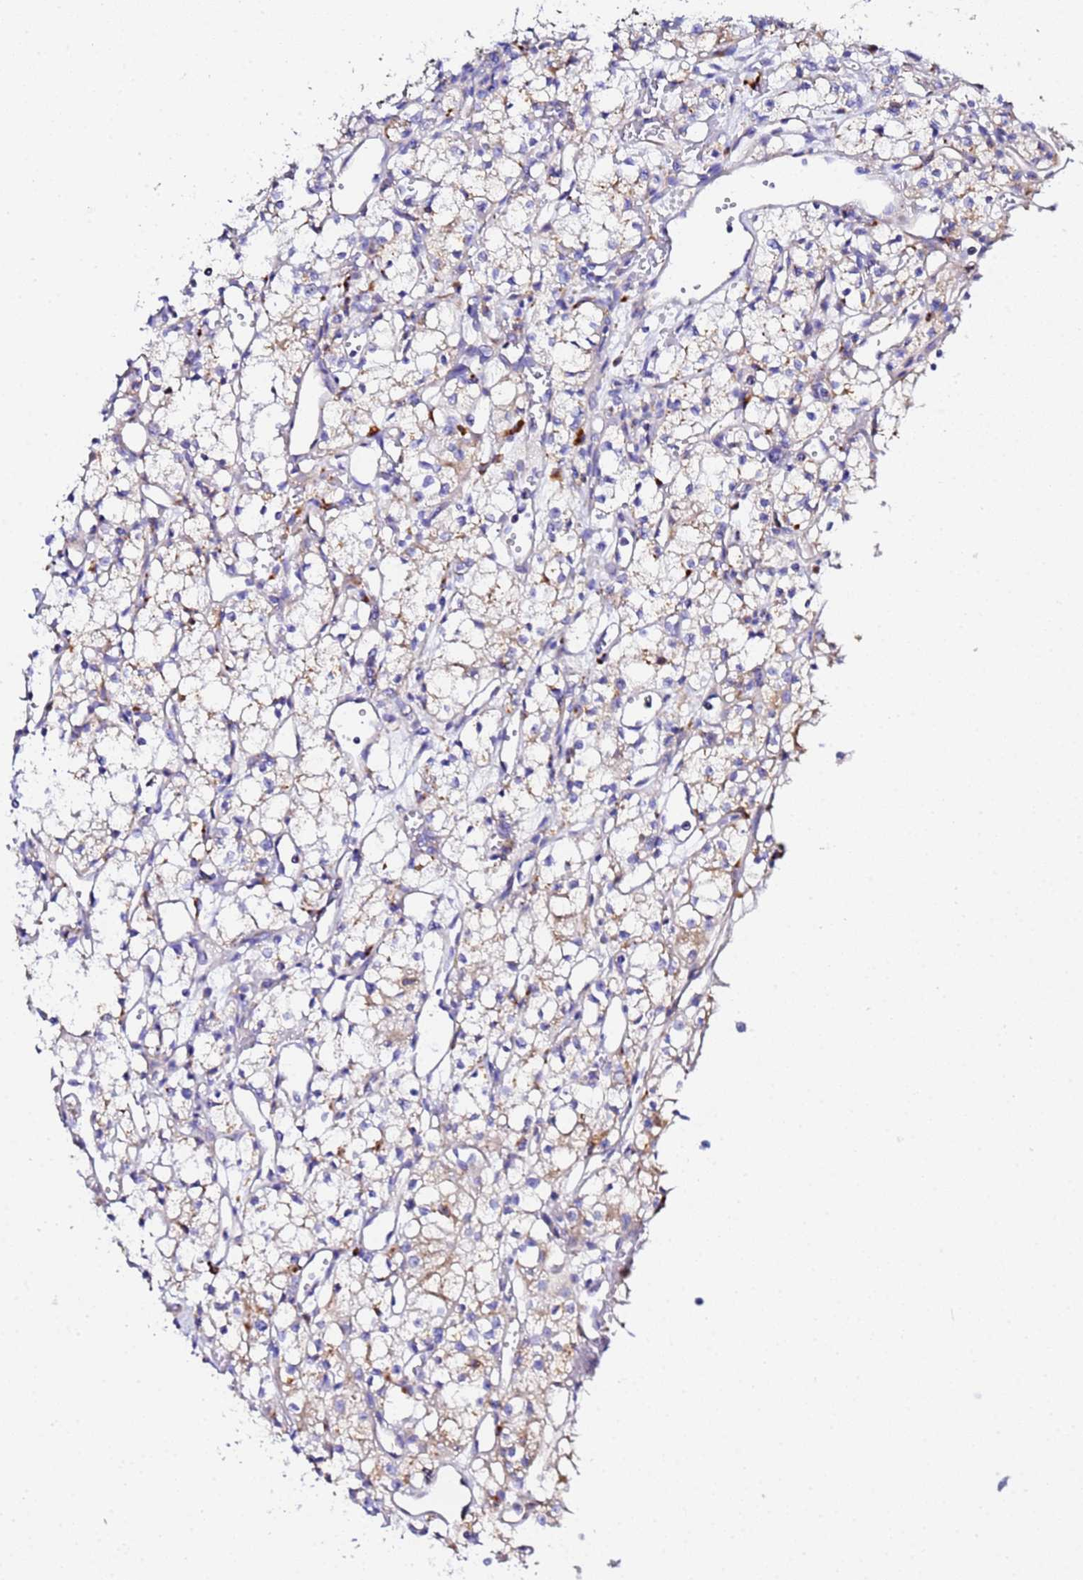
{"staining": {"intensity": "weak", "quantity": "25%-75%", "location": "cytoplasmic/membranous"}, "tissue": "renal cancer", "cell_type": "Tumor cells", "image_type": "cancer", "snomed": [{"axis": "morphology", "description": "Adenocarcinoma, NOS"}, {"axis": "topography", "description": "Kidney"}], "caption": "Brown immunohistochemical staining in adenocarcinoma (renal) shows weak cytoplasmic/membranous positivity in about 25%-75% of tumor cells.", "gene": "VTI1B", "patient": {"sex": "male", "age": 59}}